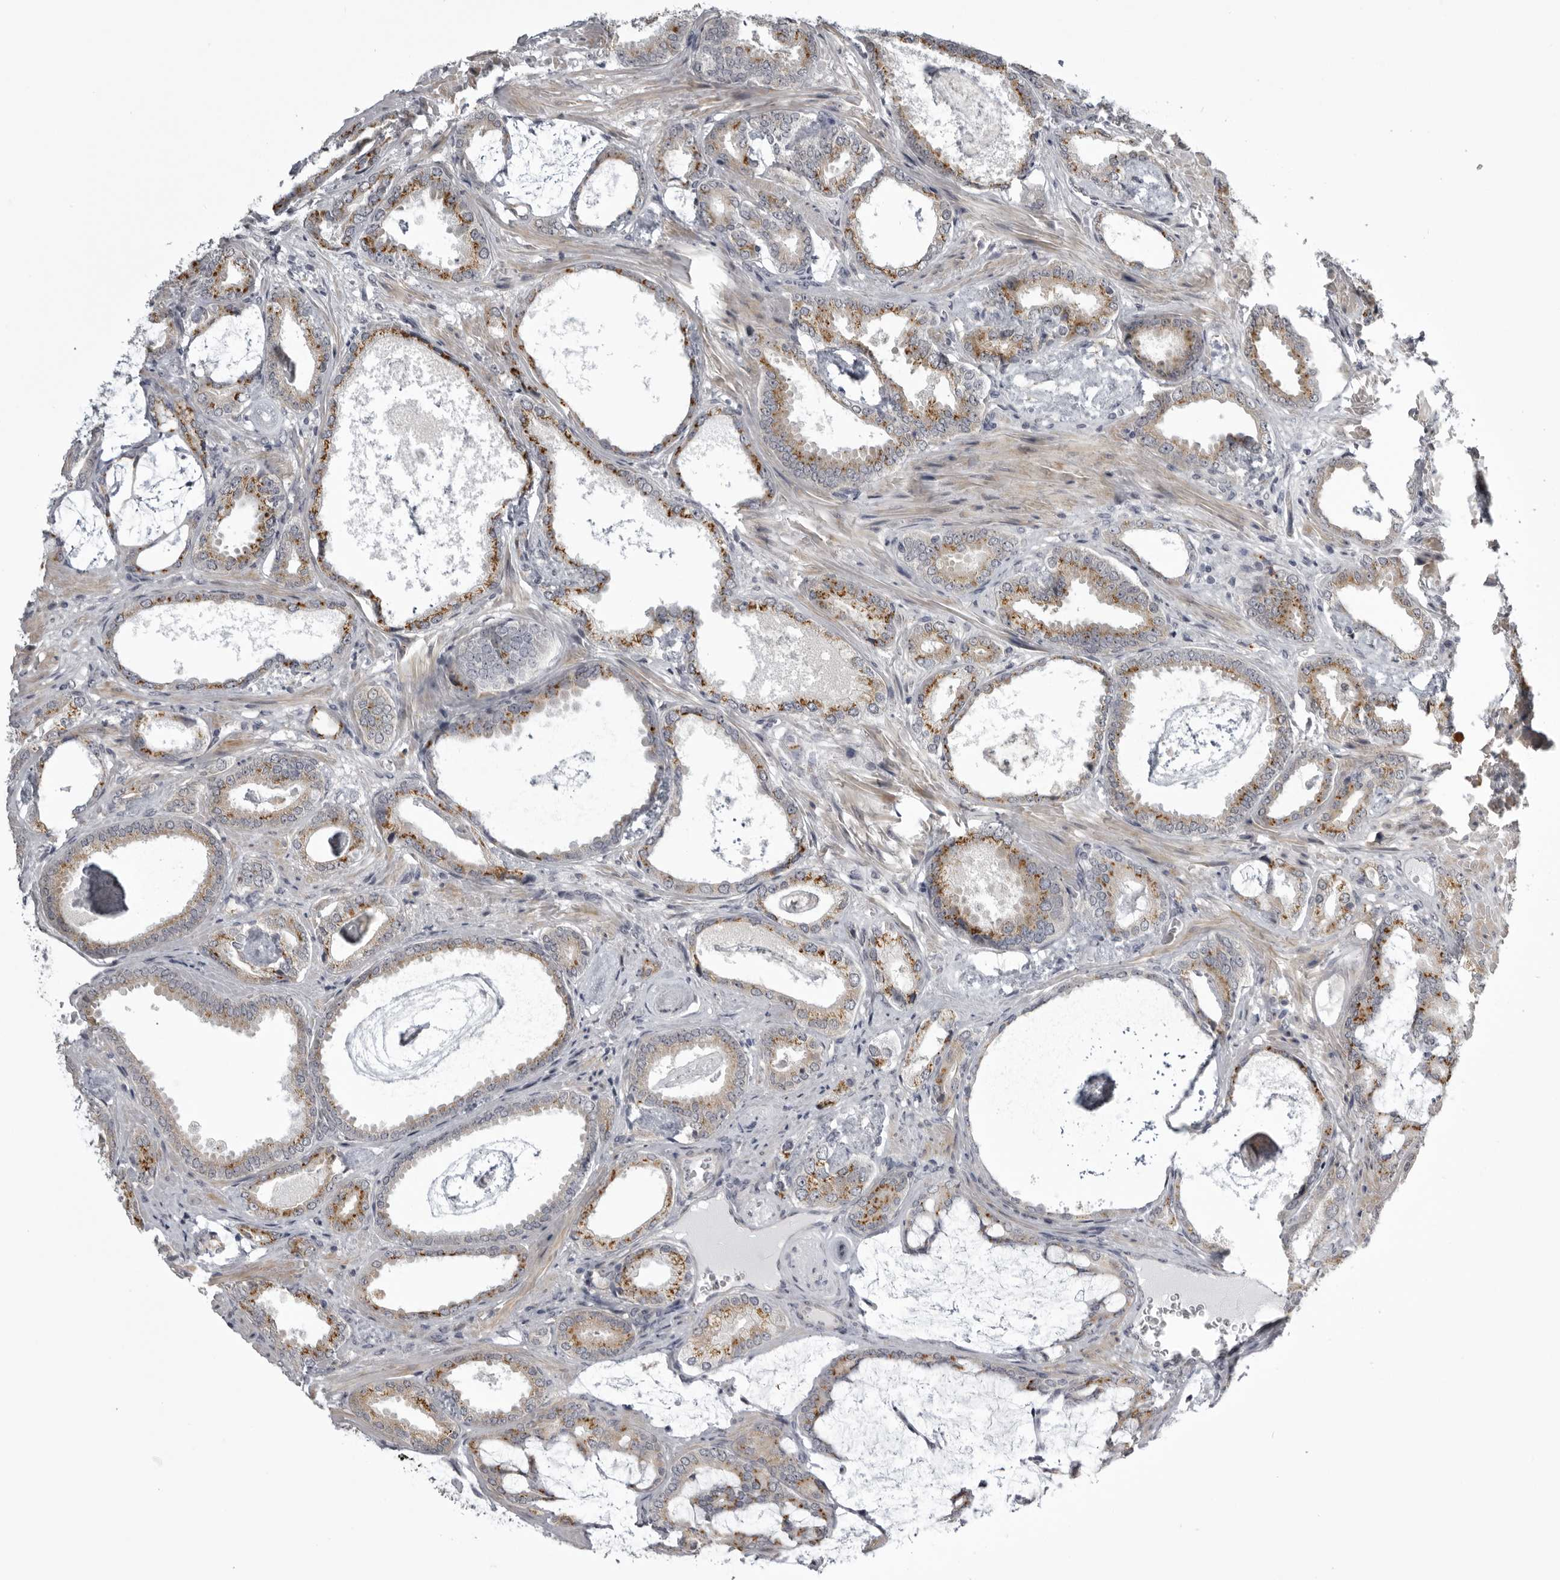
{"staining": {"intensity": "moderate", "quantity": ">75%", "location": "cytoplasmic/membranous"}, "tissue": "prostate cancer", "cell_type": "Tumor cells", "image_type": "cancer", "snomed": [{"axis": "morphology", "description": "Adenocarcinoma, Low grade"}, {"axis": "topography", "description": "Prostate"}], "caption": "This is a micrograph of immunohistochemistry (IHC) staining of prostate cancer, which shows moderate expression in the cytoplasmic/membranous of tumor cells.", "gene": "NCEH1", "patient": {"sex": "male", "age": 71}}